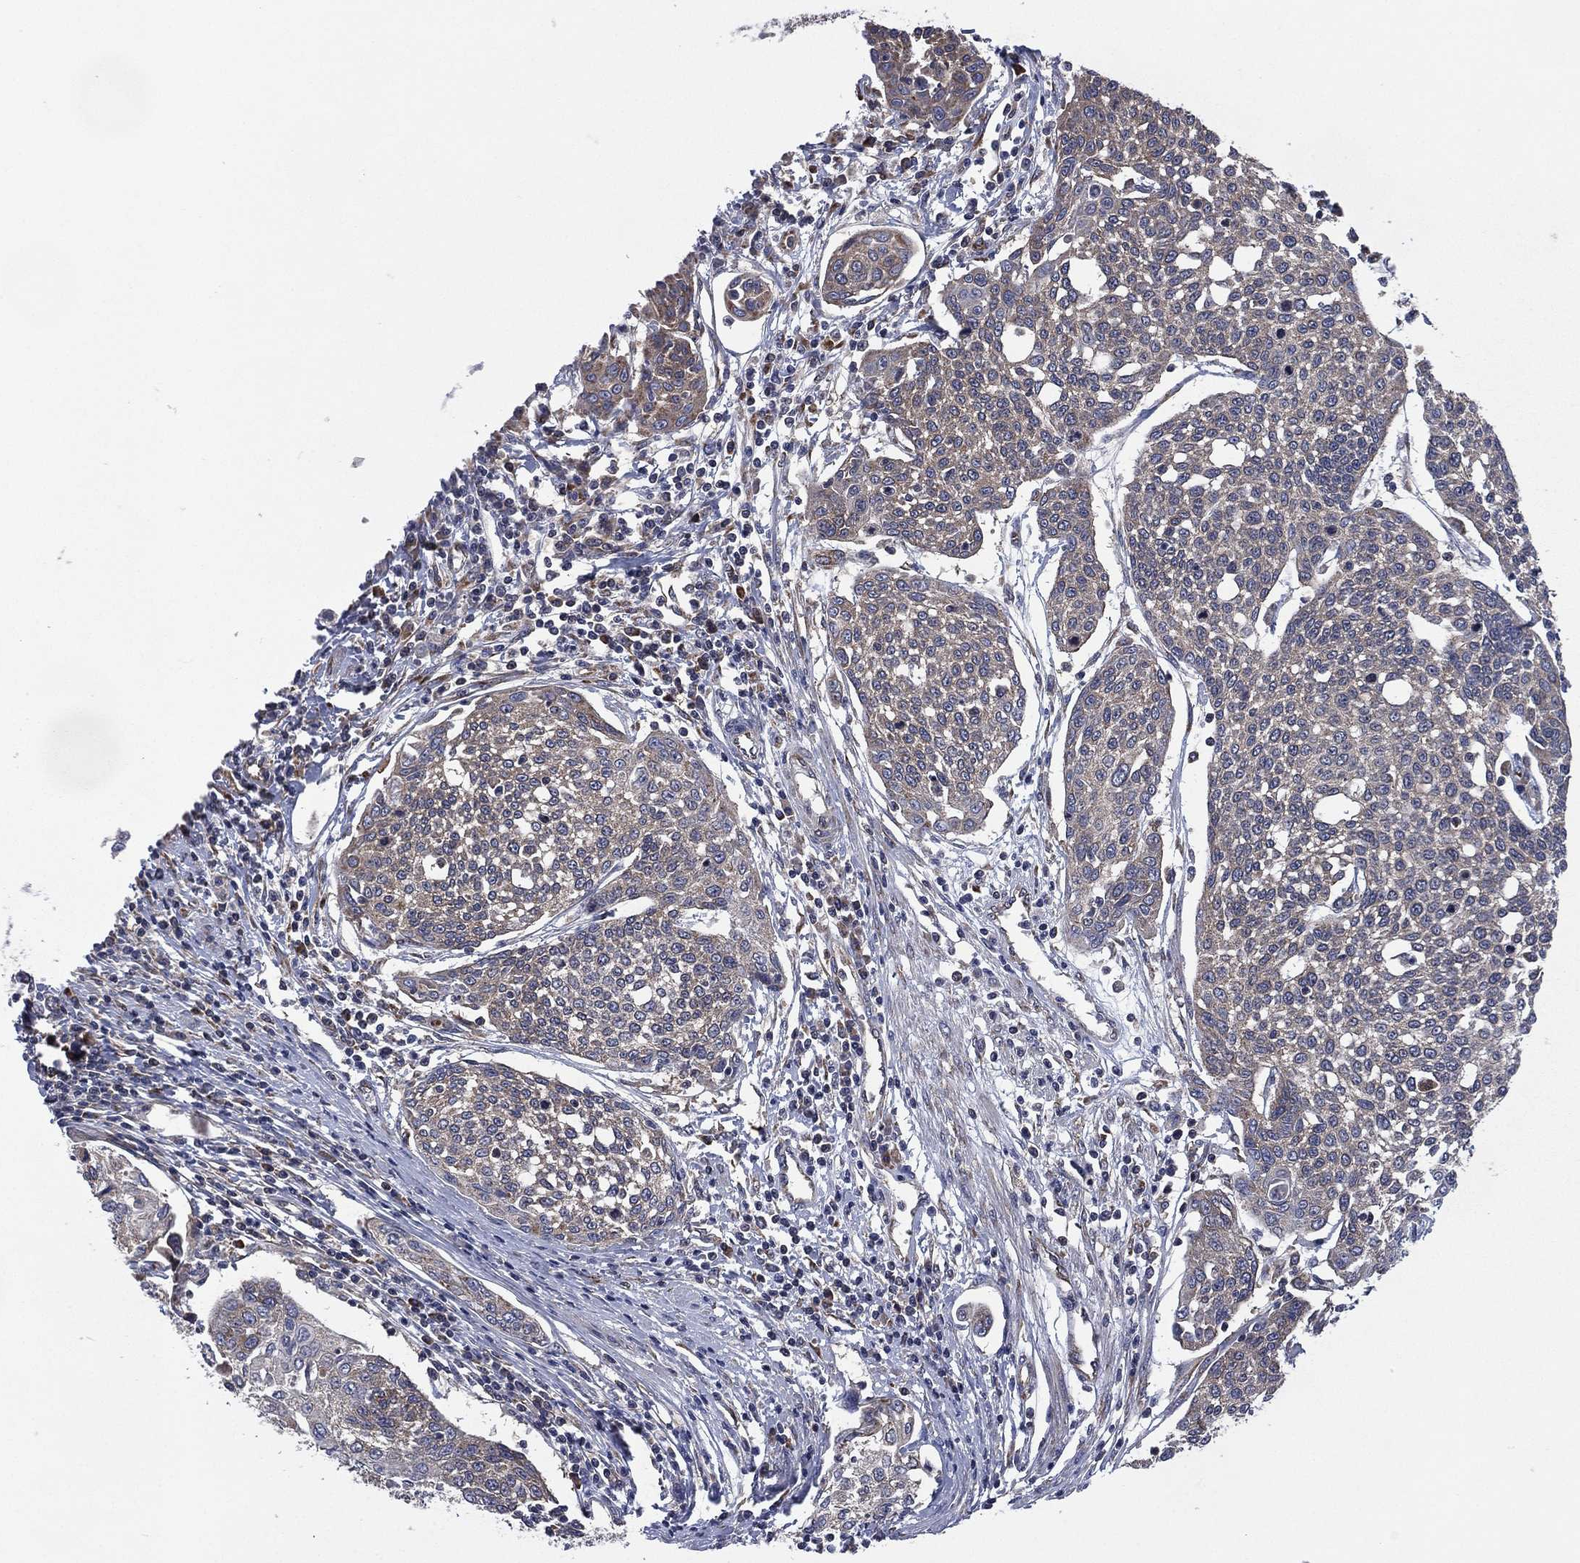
{"staining": {"intensity": "negative", "quantity": "none", "location": "none"}, "tissue": "cervical cancer", "cell_type": "Tumor cells", "image_type": "cancer", "snomed": [{"axis": "morphology", "description": "Squamous cell carcinoma, NOS"}, {"axis": "topography", "description": "Cervix"}], "caption": "The photomicrograph demonstrates no significant expression in tumor cells of squamous cell carcinoma (cervical).", "gene": "C2orf76", "patient": {"sex": "female", "age": 34}}